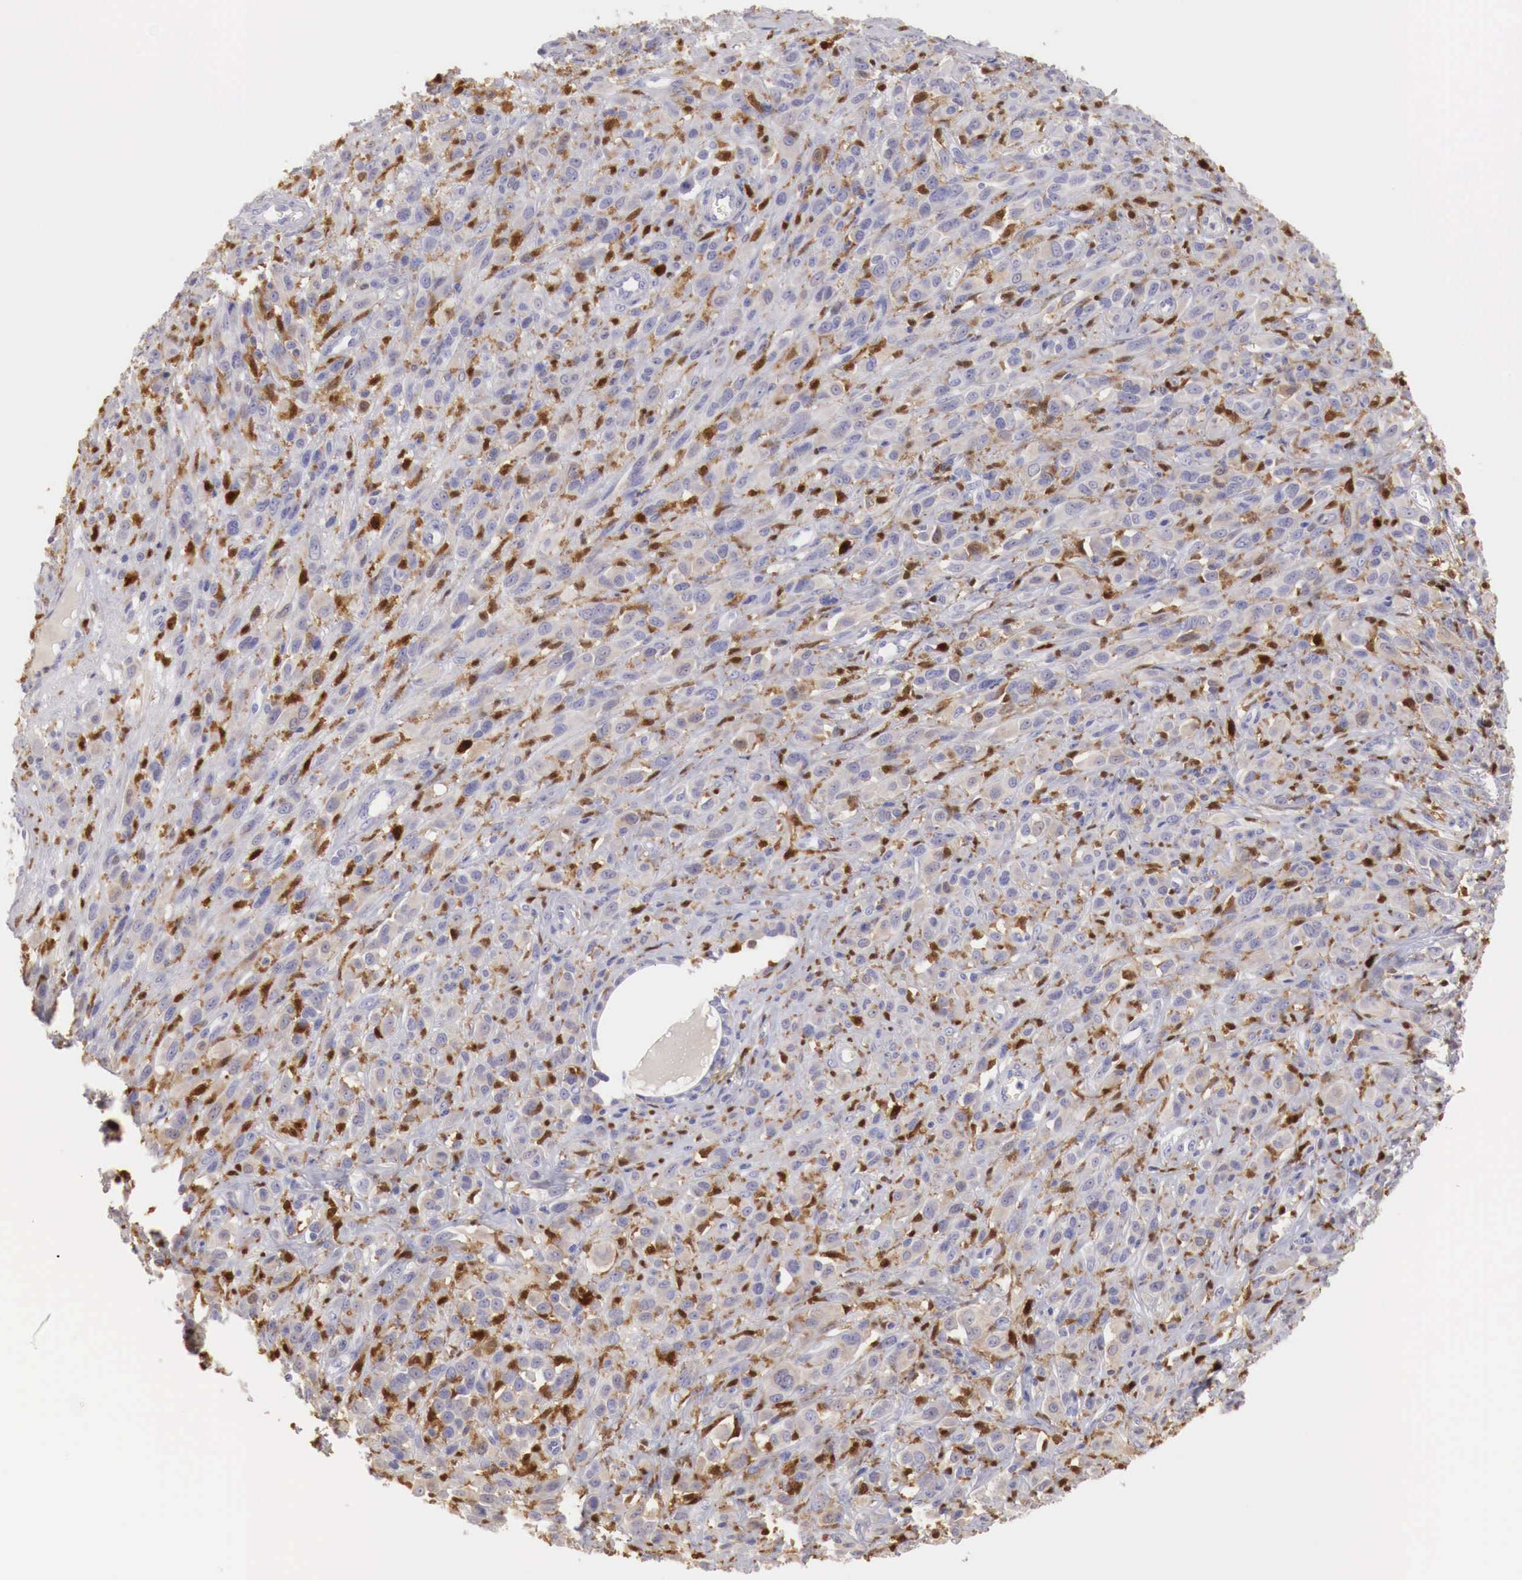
{"staining": {"intensity": "strong", "quantity": ">75%", "location": "cytoplasmic/membranous"}, "tissue": "melanoma", "cell_type": "Tumor cells", "image_type": "cancer", "snomed": [{"axis": "morphology", "description": "Malignant melanoma, NOS"}, {"axis": "topography", "description": "Skin"}], "caption": "A photomicrograph of malignant melanoma stained for a protein exhibits strong cytoplasmic/membranous brown staining in tumor cells.", "gene": "RENBP", "patient": {"sex": "male", "age": 51}}